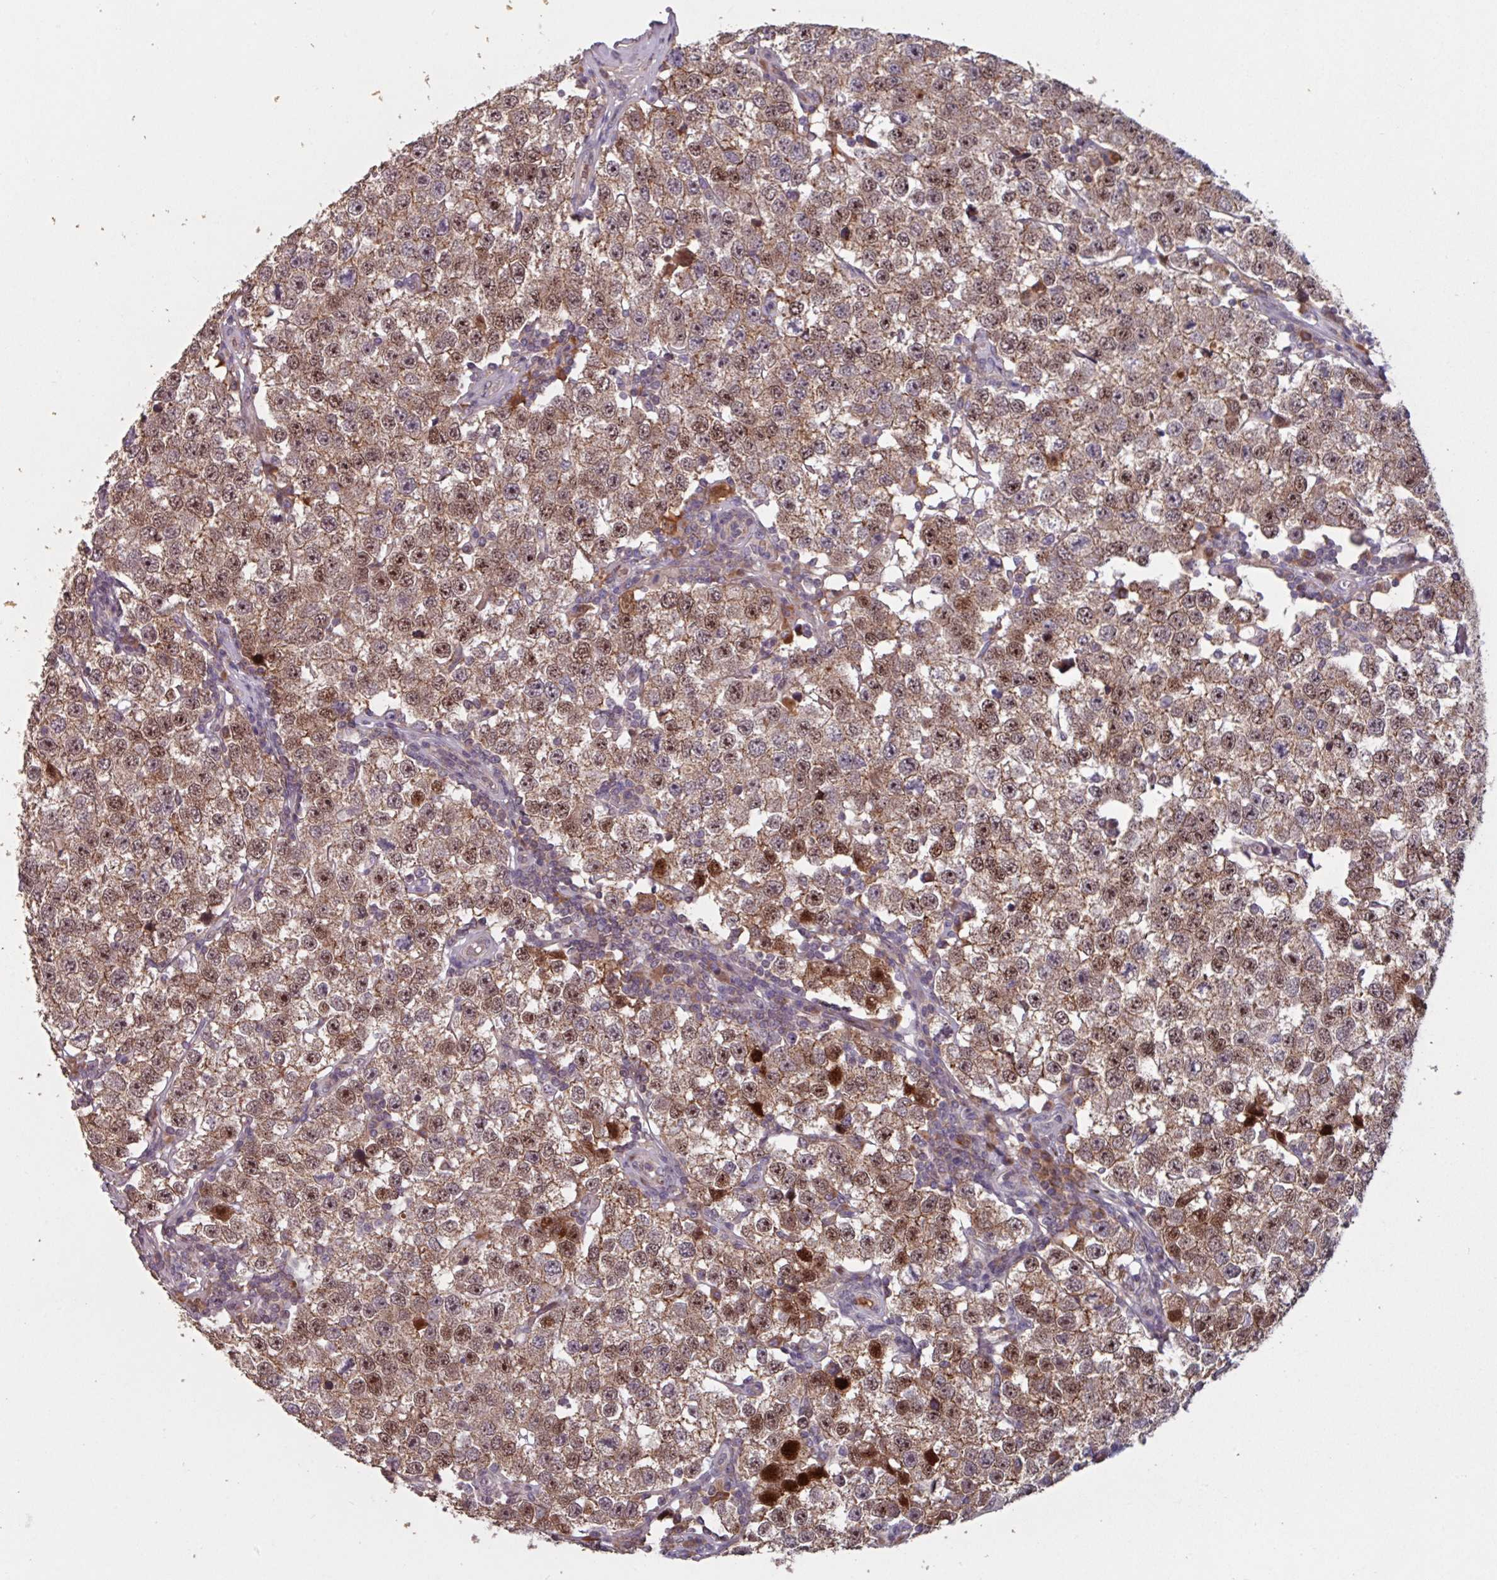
{"staining": {"intensity": "moderate", "quantity": ">75%", "location": "cytoplasmic/membranous,nuclear"}, "tissue": "testis cancer", "cell_type": "Tumor cells", "image_type": "cancer", "snomed": [{"axis": "morphology", "description": "Seminoma, NOS"}, {"axis": "topography", "description": "Testis"}], "caption": "Human testis cancer (seminoma) stained with a brown dye exhibits moderate cytoplasmic/membranous and nuclear positive expression in approximately >75% of tumor cells.", "gene": "TMEM88", "patient": {"sex": "male", "age": 34}}